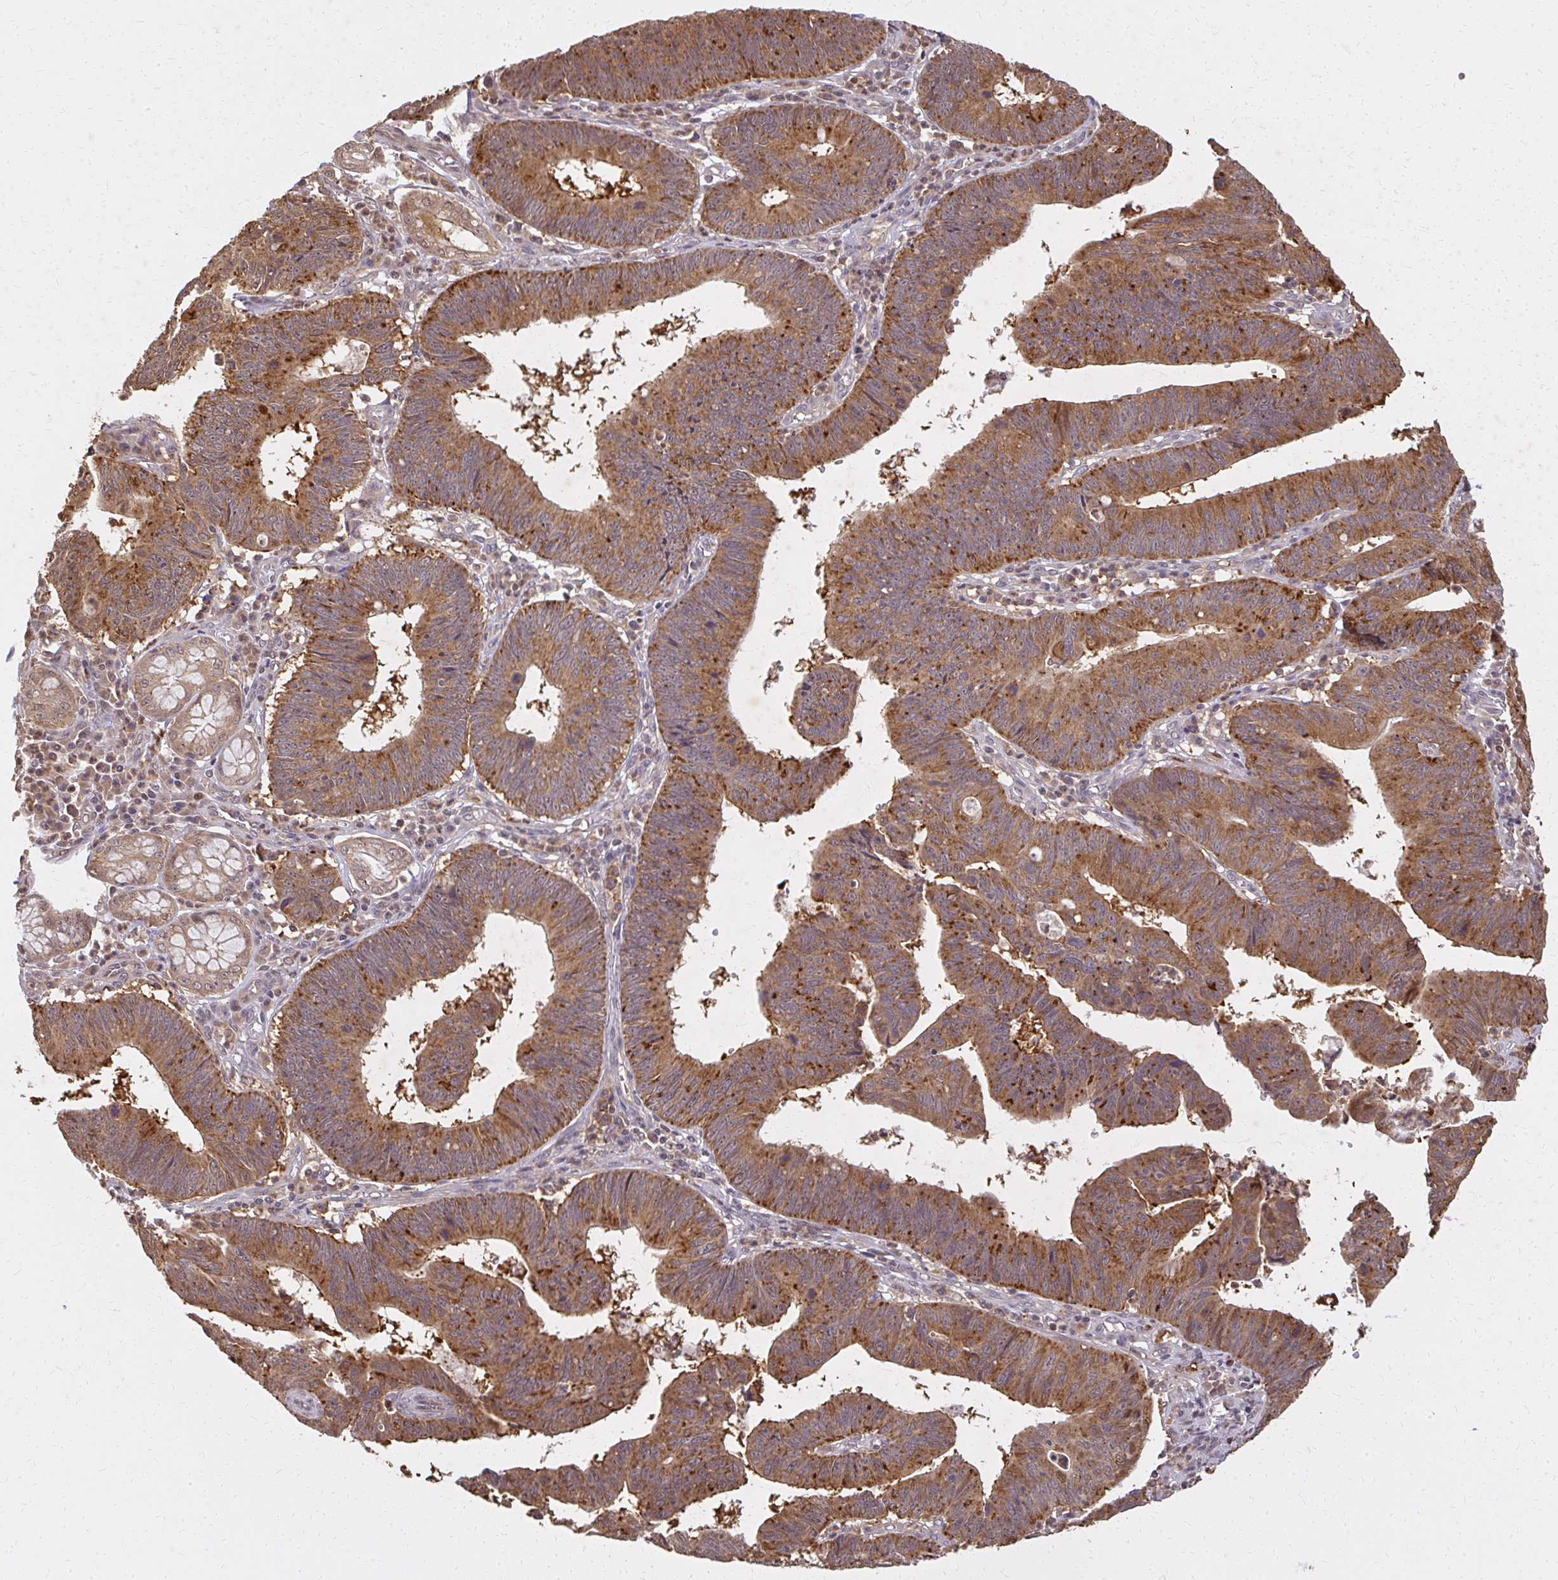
{"staining": {"intensity": "strong", "quantity": ">75%", "location": "cytoplasmic/membranous"}, "tissue": "stomach cancer", "cell_type": "Tumor cells", "image_type": "cancer", "snomed": [{"axis": "morphology", "description": "Adenocarcinoma, NOS"}, {"axis": "topography", "description": "Stomach"}], "caption": "Immunohistochemical staining of human stomach adenocarcinoma reveals strong cytoplasmic/membranous protein expression in about >75% of tumor cells.", "gene": "LARS2", "patient": {"sex": "male", "age": 59}}